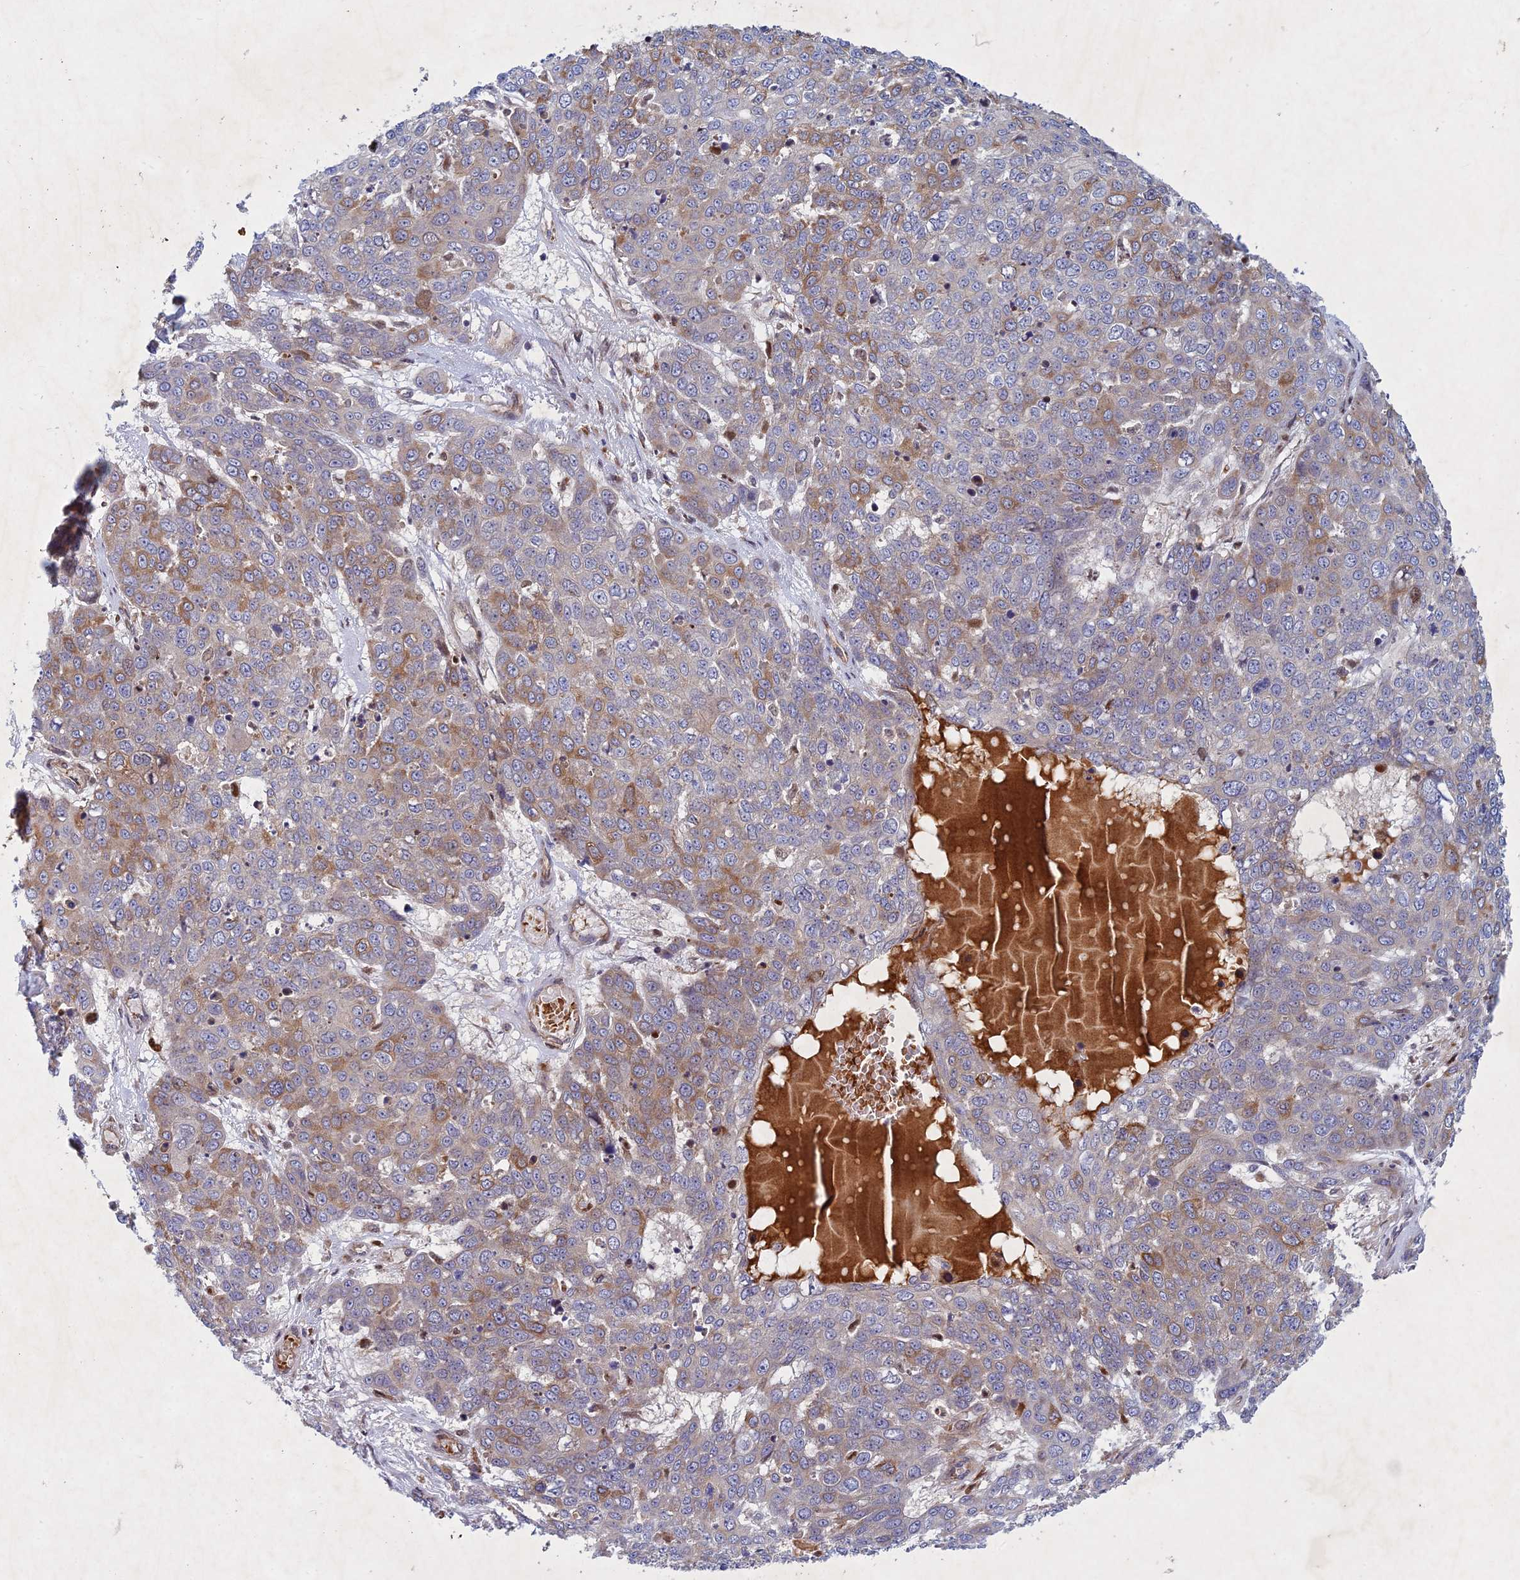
{"staining": {"intensity": "weak", "quantity": "25%-75%", "location": "cytoplasmic/membranous"}, "tissue": "skin cancer", "cell_type": "Tumor cells", "image_type": "cancer", "snomed": [{"axis": "morphology", "description": "Squamous cell carcinoma, NOS"}, {"axis": "topography", "description": "Skin"}], "caption": "IHC photomicrograph of human skin cancer stained for a protein (brown), which reveals low levels of weak cytoplasmic/membranous staining in approximately 25%-75% of tumor cells.", "gene": "PTHLH", "patient": {"sex": "male", "age": 71}}